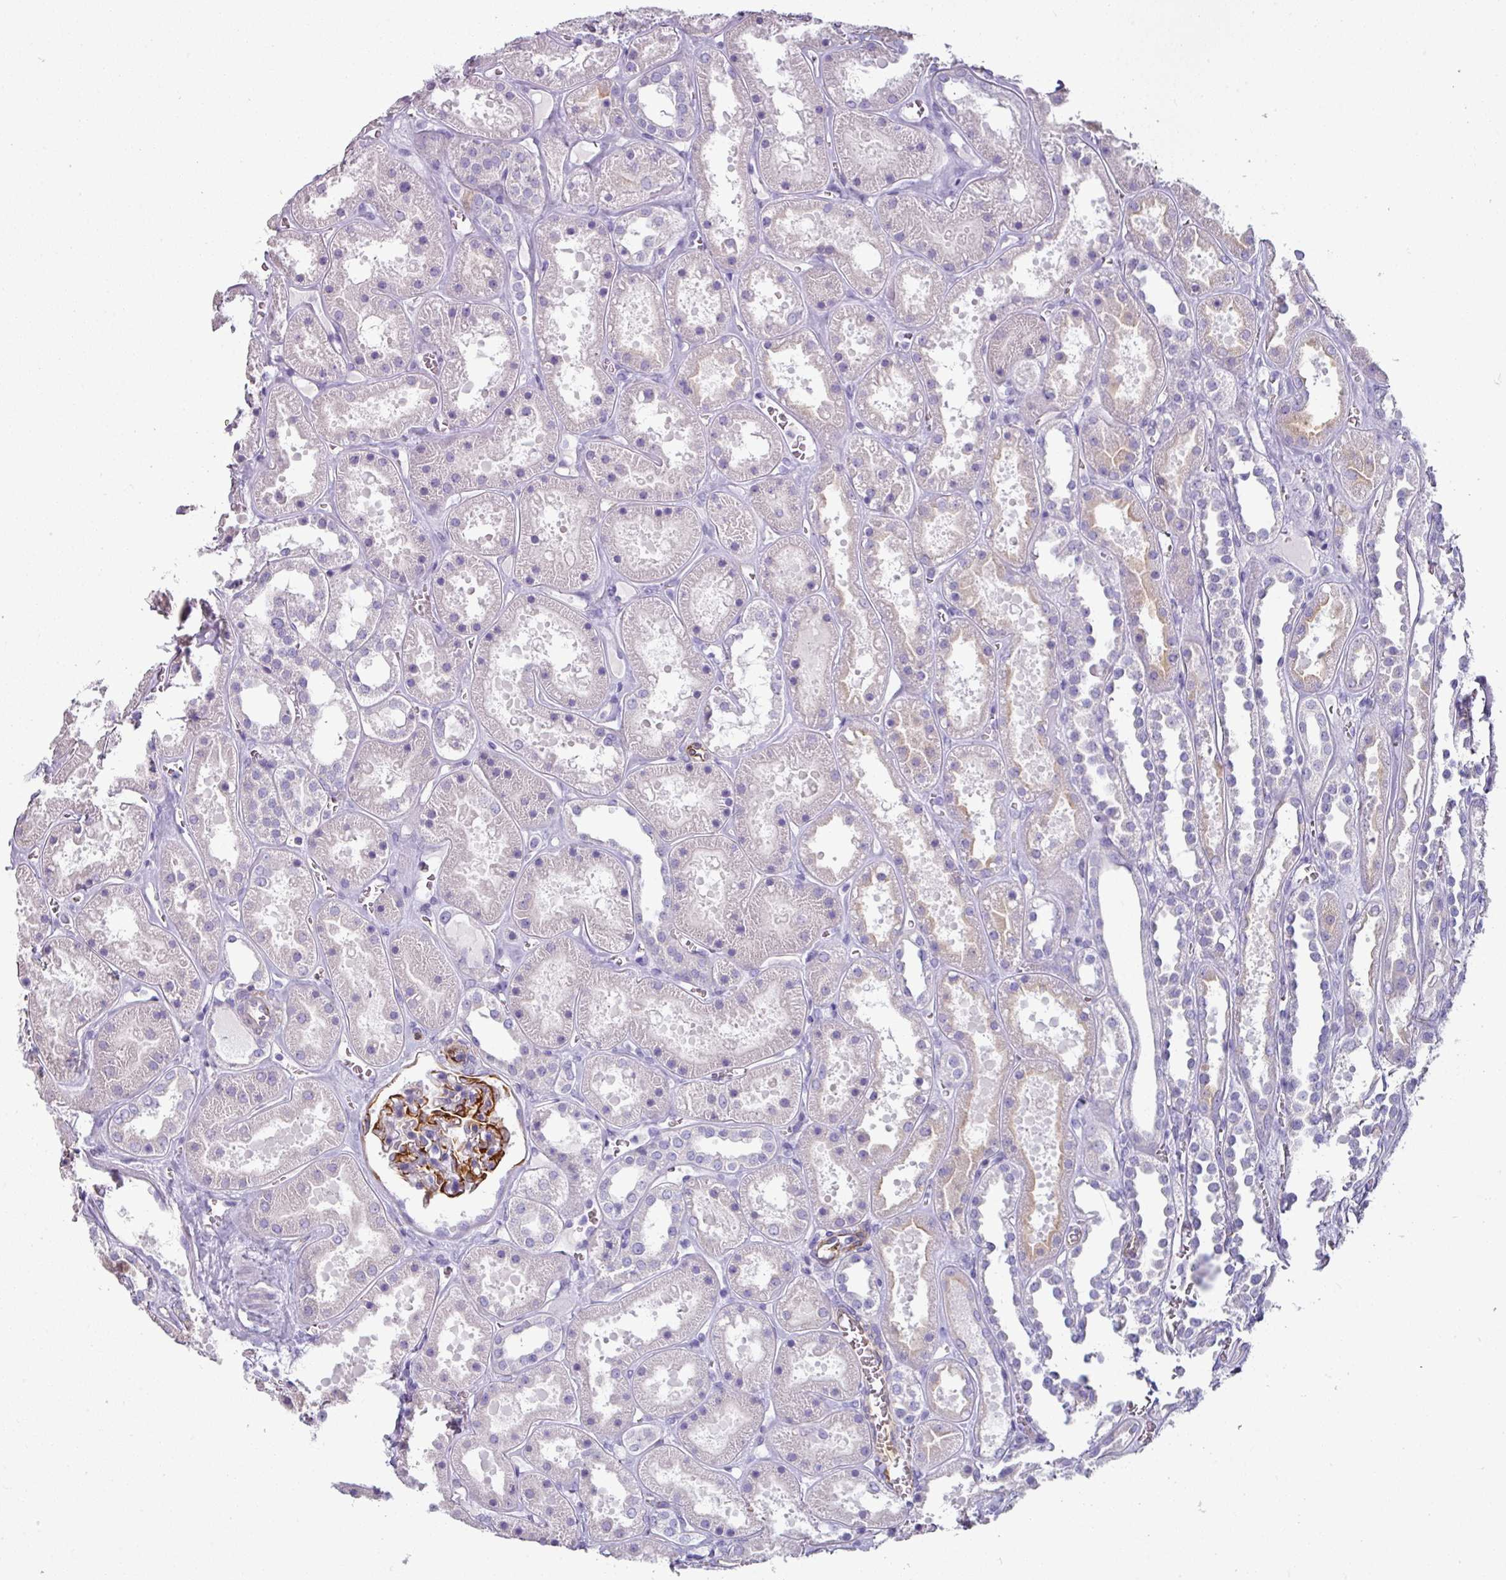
{"staining": {"intensity": "strong", "quantity": "<25%", "location": "cytoplasmic/membranous"}, "tissue": "kidney", "cell_type": "Cells in glomeruli", "image_type": "normal", "snomed": [{"axis": "morphology", "description": "Normal tissue, NOS"}, {"axis": "topography", "description": "Kidney"}], "caption": "Protein expression analysis of benign human kidney reveals strong cytoplasmic/membranous staining in approximately <25% of cells in glomeruli. The protein is shown in brown color, while the nuclei are stained blue.", "gene": "SLC17A7", "patient": {"sex": "female", "age": 41}}